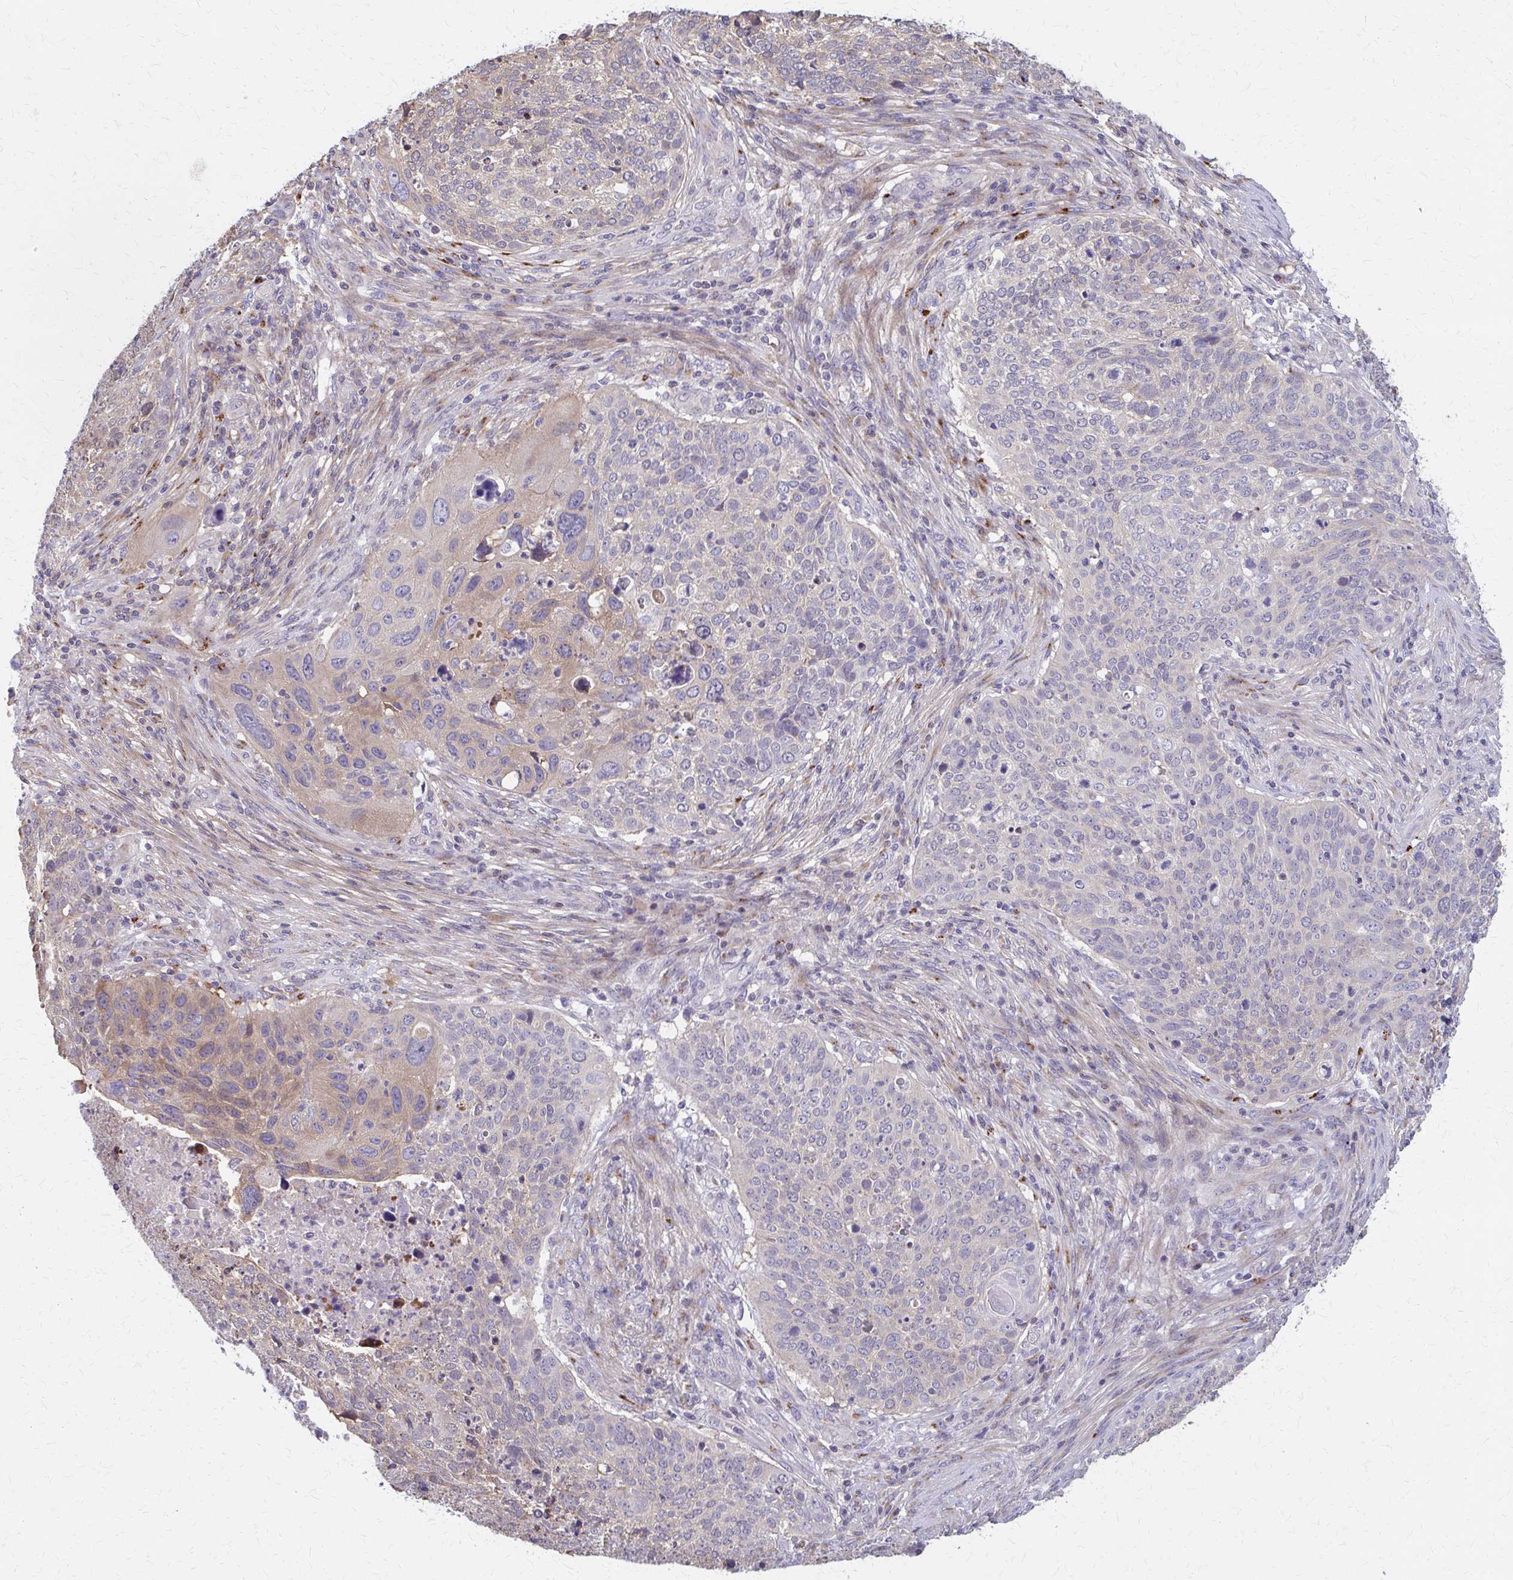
{"staining": {"intensity": "moderate", "quantity": "25%-75%", "location": "cytoplasmic/membranous"}, "tissue": "lung cancer", "cell_type": "Tumor cells", "image_type": "cancer", "snomed": [{"axis": "morphology", "description": "Squamous cell carcinoma, NOS"}, {"axis": "topography", "description": "Lung"}], "caption": "Immunohistochemistry (DAB (3,3'-diaminobenzidine)) staining of human lung squamous cell carcinoma displays moderate cytoplasmic/membranous protein positivity in about 25%-75% of tumor cells.", "gene": "IFI44L", "patient": {"sex": "male", "age": 63}}